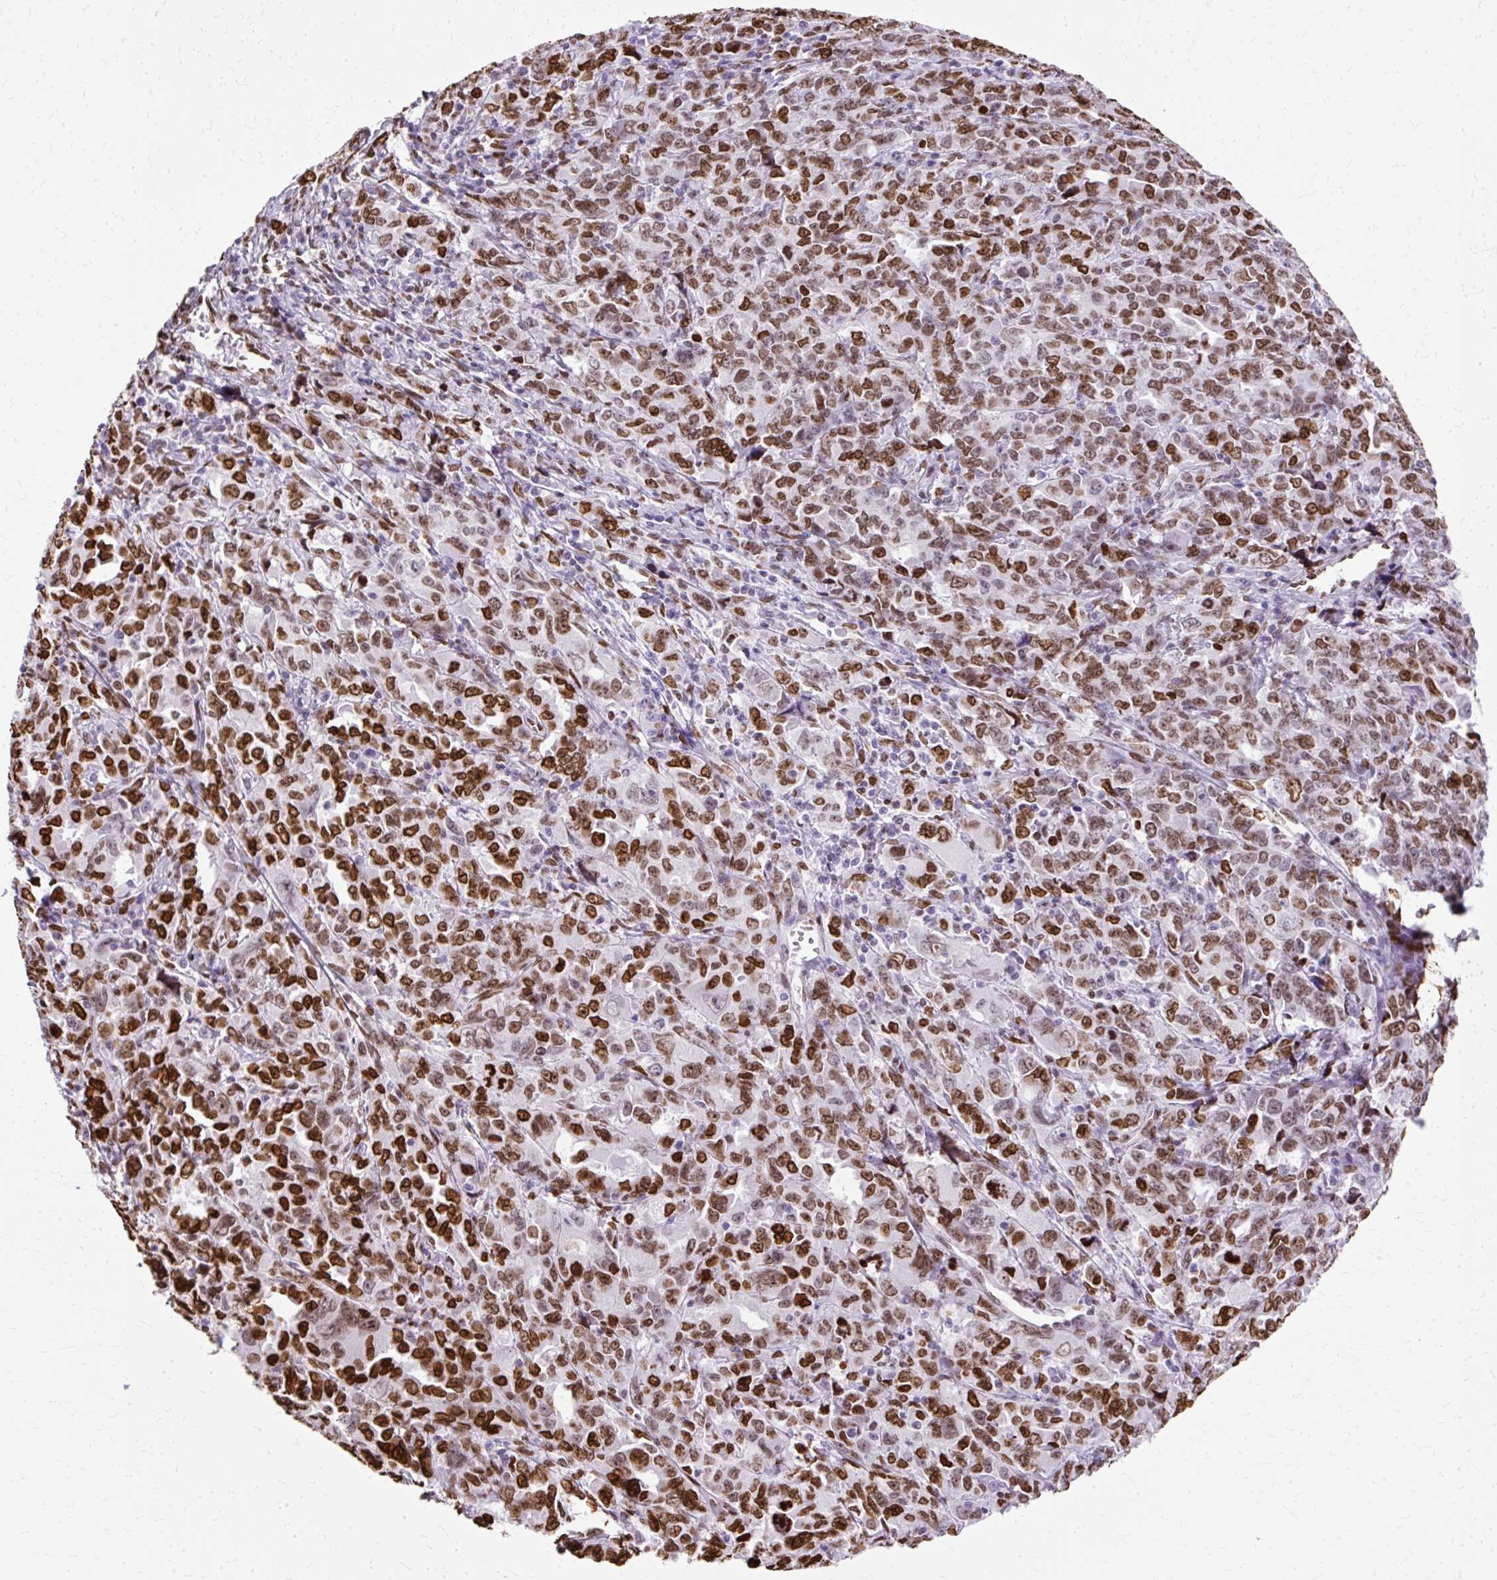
{"staining": {"intensity": "strong", "quantity": ">75%", "location": "nuclear"}, "tissue": "cervical cancer", "cell_type": "Tumor cells", "image_type": "cancer", "snomed": [{"axis": "morphology", "description": "Squamous cell carcinoma, NOS"}, {"axis": "topography", "description": "Cervix"}], "caption": "Protein staining by IHC reveals strong nuclear expression in approximately >75% of tumor cells in cervical cancer (squamous cell carcinoma). (Stains: DAB (3,3'-diaminobenzidine) in brown, nuclei in blue, Microscopy: brightfield microscopy at high magnification).", "gene": "TMEM184C", "patient": {"sex": "female", "age": 44}}